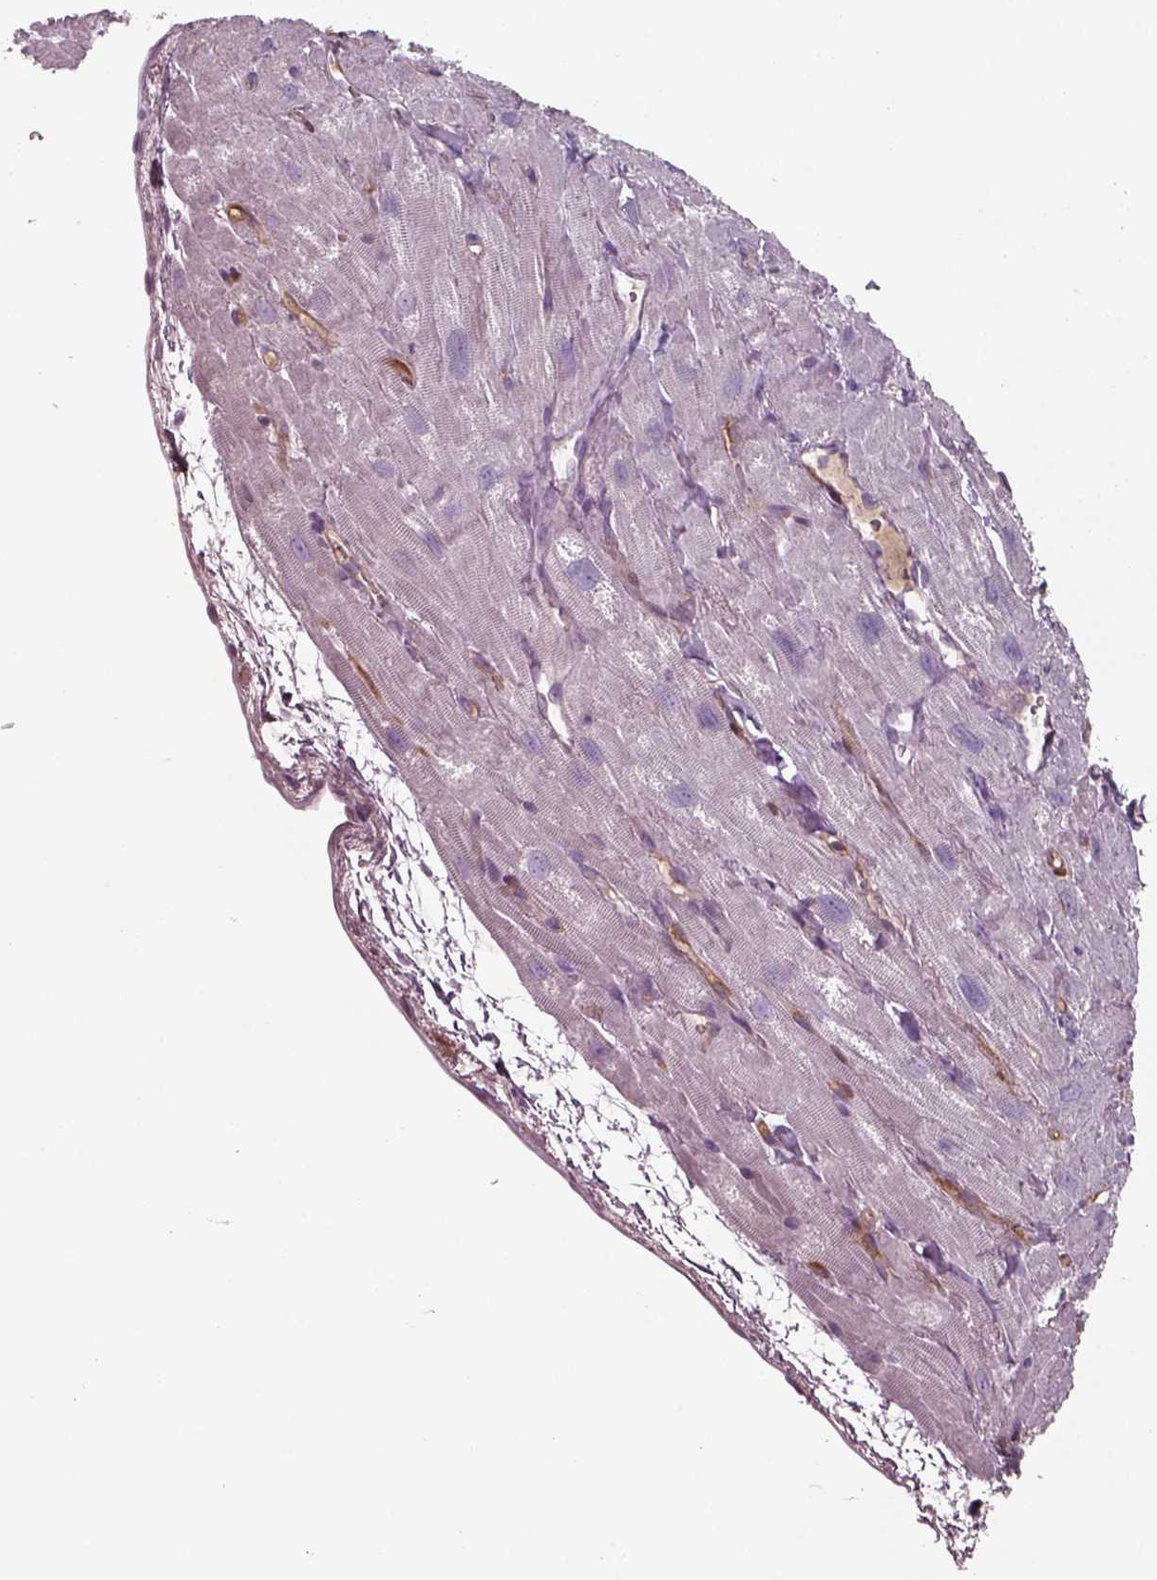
{"staining": {"intensity": "negative", "quantity": "none", "location": "none"}, "tissue": "heart muscle", "cell_type": "Cardiomyocytes", "image_type": "normal", "snomed": [{"axis": "morphology", "description": "Normal tissue, NOS"}, {"axis": "topography", "description": "Heart"}], "caption": "Immunohistochemical staining of benign heart muscle displays no significant positivity in cardiomyocytes. (Brightfield microscopy of DAB immunohistochemistry (IHC) at high magnification).", "gene": "ISYNA1", "patient": {"sex": "female", "age": 62}}